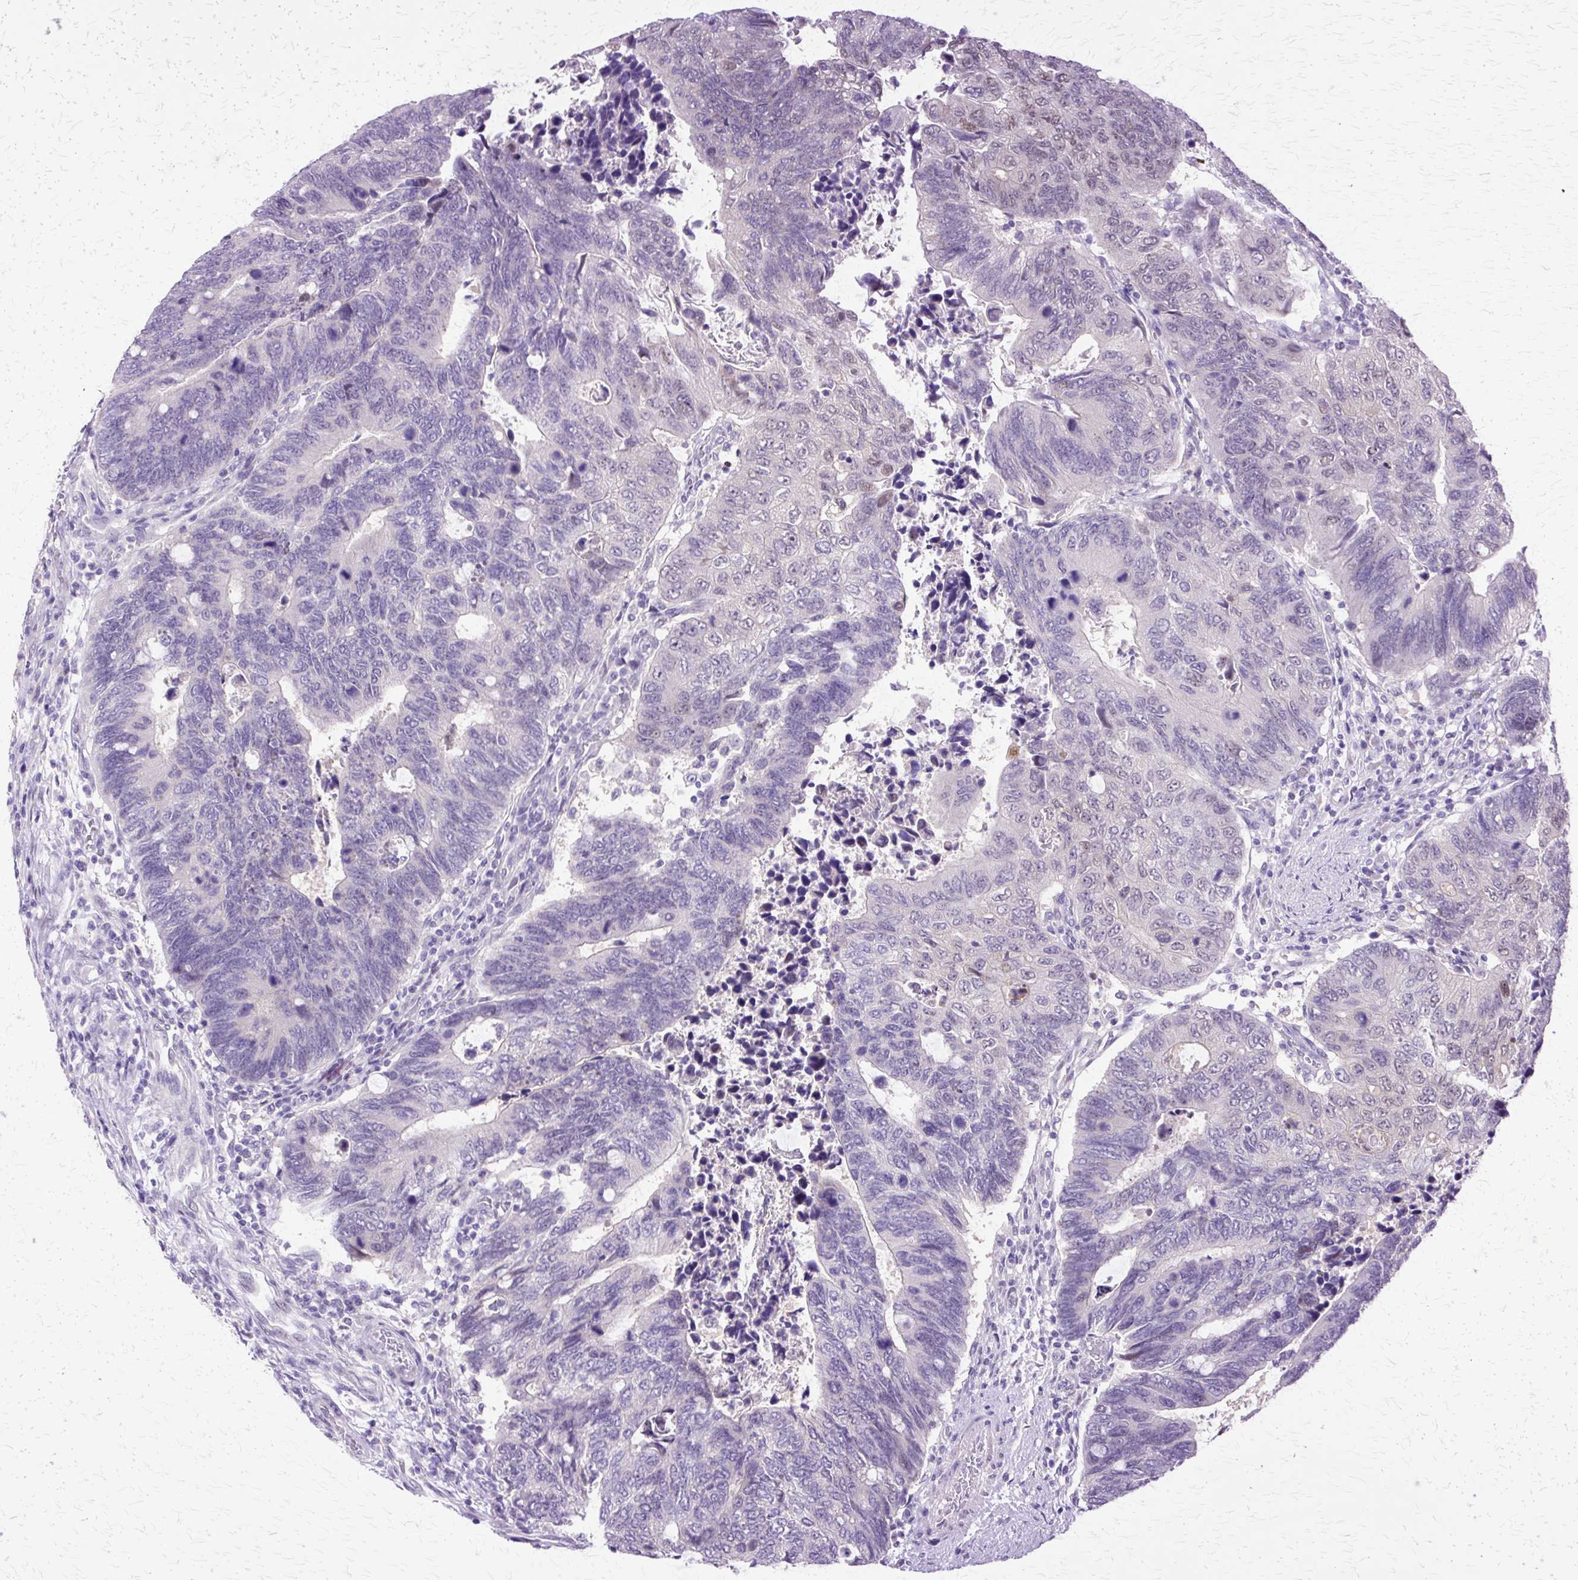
{"staining": {"intensity": "negative", "quantity": "none", "location": "none"}, "tissue": "colorectal cancer", "cell_type": "Tumor cells", "image_type": "cancer", "snomed": [{"axis": "morphology", "description": "Adenocarcinoma, NOS"}, {"axis": "topography", "description": "Colon"}], "caption": "Tumor cells show no significant protein expression in colorectal adenocarcinoma. (DAB (3,3'-diaminobenzidine) immunohistochemistry (IHC) visualized using brightfield microscopy, high magnification).", "gene": "HSPA8", "patient": {"sex": "male", "age": 87}}